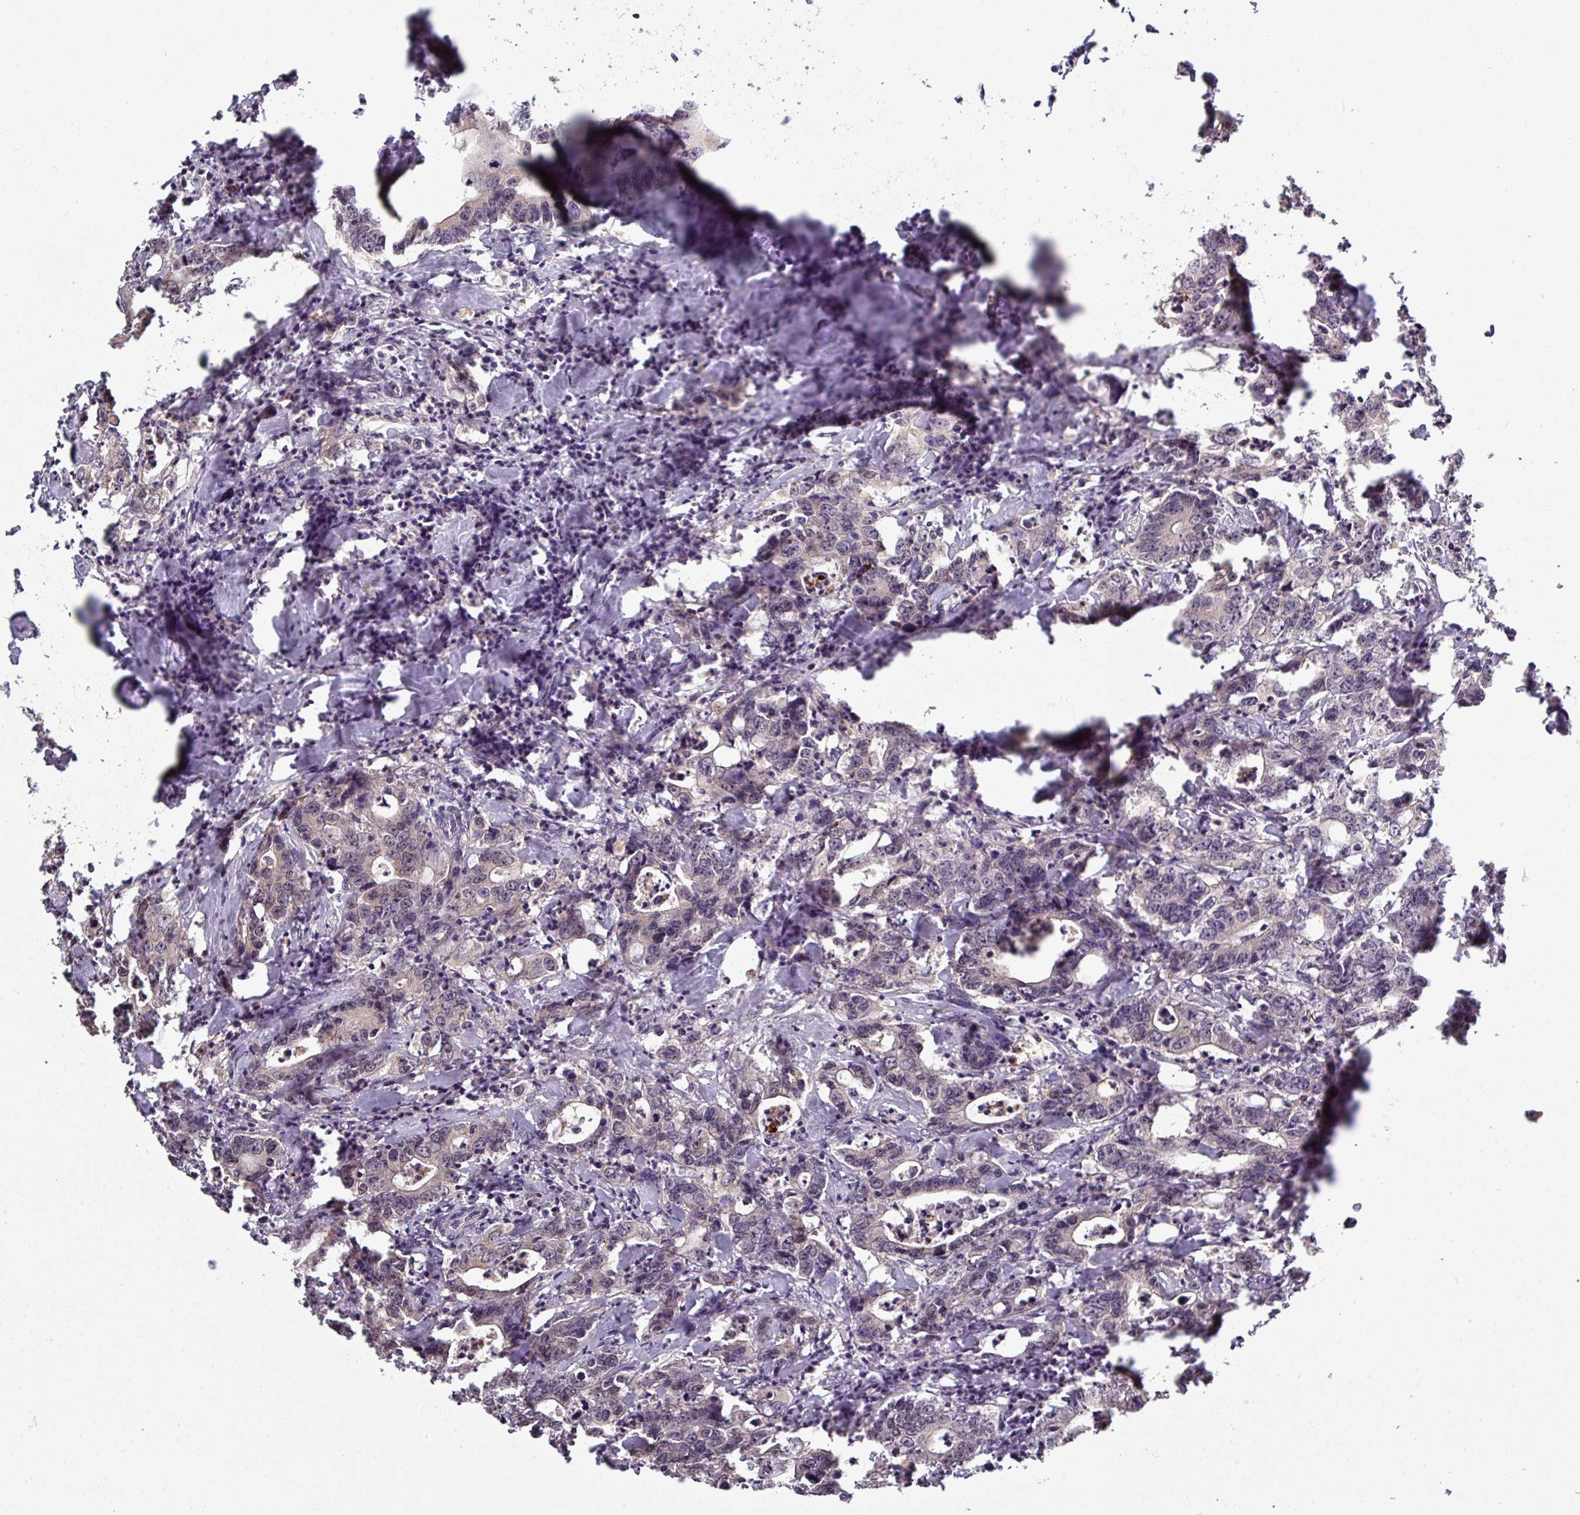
{"staining": {"intensity": "negative", "quantity": "none", "location": "none"}, "tissue": "colorectal cancer", "cell_type": "Tumor cells", "image_type": "cancer", "snomed": [{"axis": "morphology", "description": "Adenocarcinoma, NOS"}, {"axis": "topography", "description": "Colon"}], "caption": "There is no significant positivity in tumor cells of colorectal adenocarcinoma.", "gene": "TUSC3", "patient": {"sex": "female", "age": 75}}